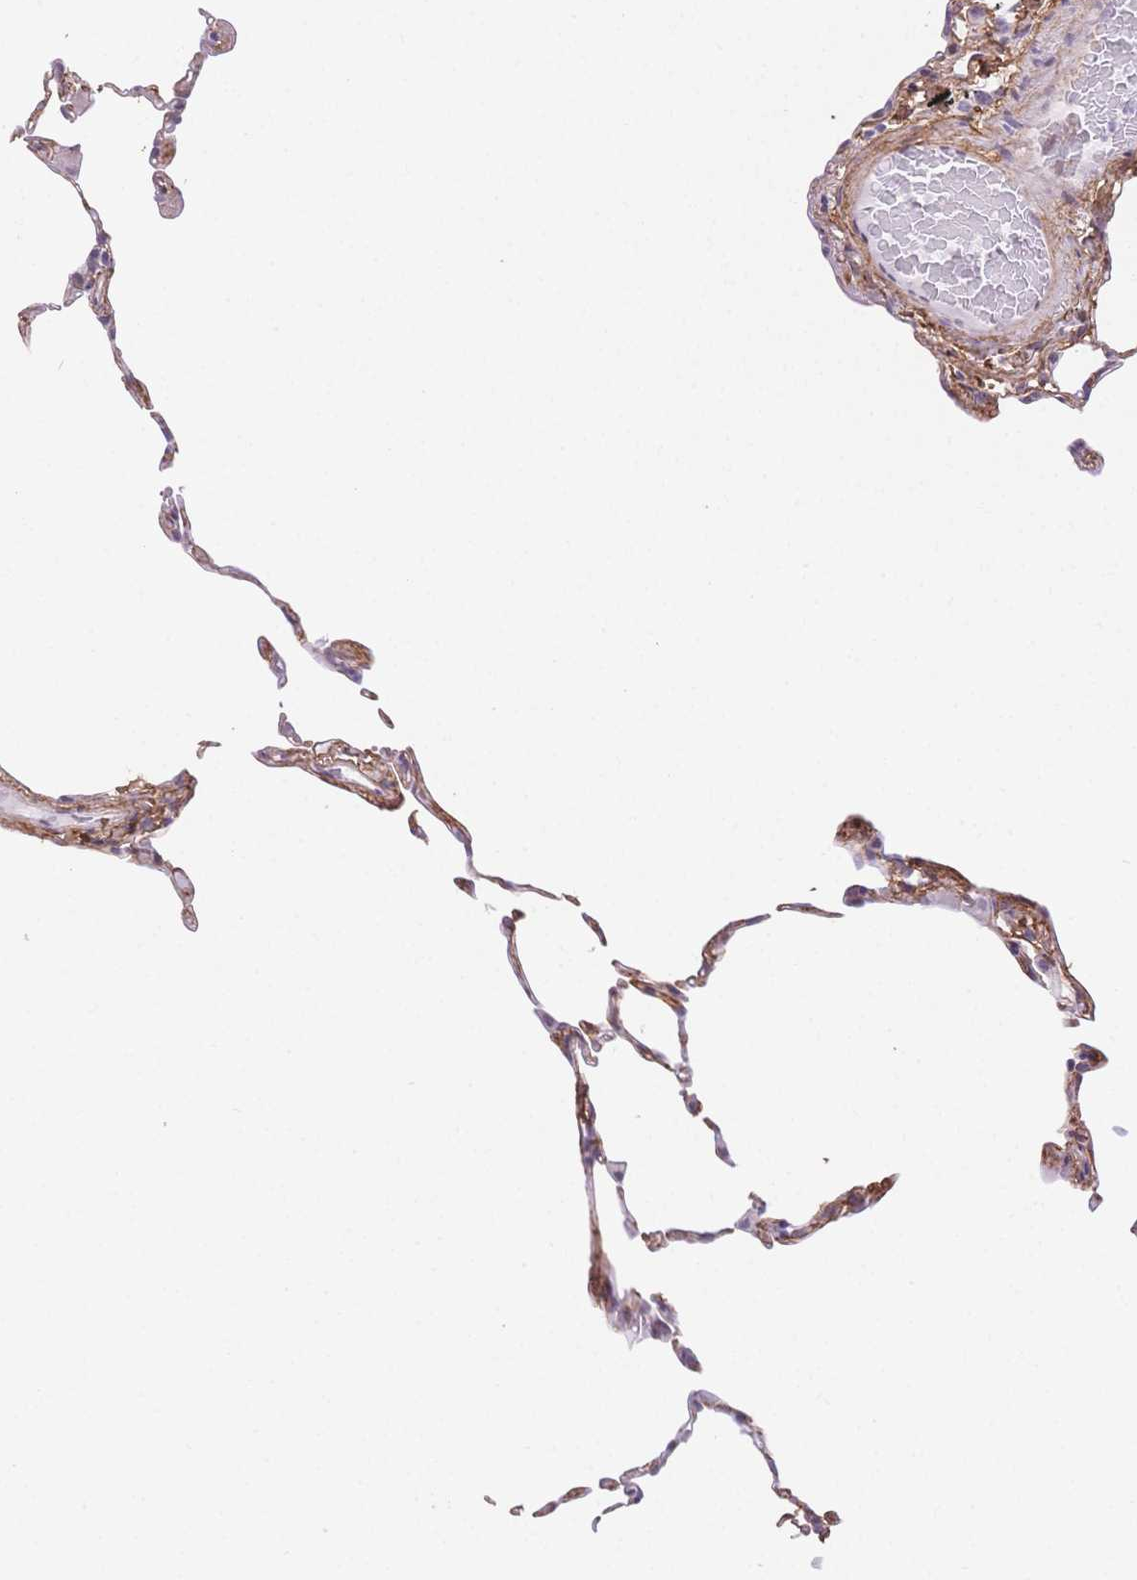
{"staining": {"intensity": "negative", "quantity": "none", "location": "none"}, "tissue": "lung", "cell_type": "Alveolar cells", "image_type": "normal", "snomed": [{"axis": "morphology", "description": "Normal tissue, NOS"}, {"axis": "topography", "description": "Lung"}], "caption": "The immunohistochemistry histopathology image has no significant expression in alveolar cells of lung. (DAB (3,3'-diaminobenzidine) immunohistochemistry (IHC) visualized using brightfield microscopy, high magnification).", "gene": "PDZD2", "patient": {"sex": "female", "age": 57}}